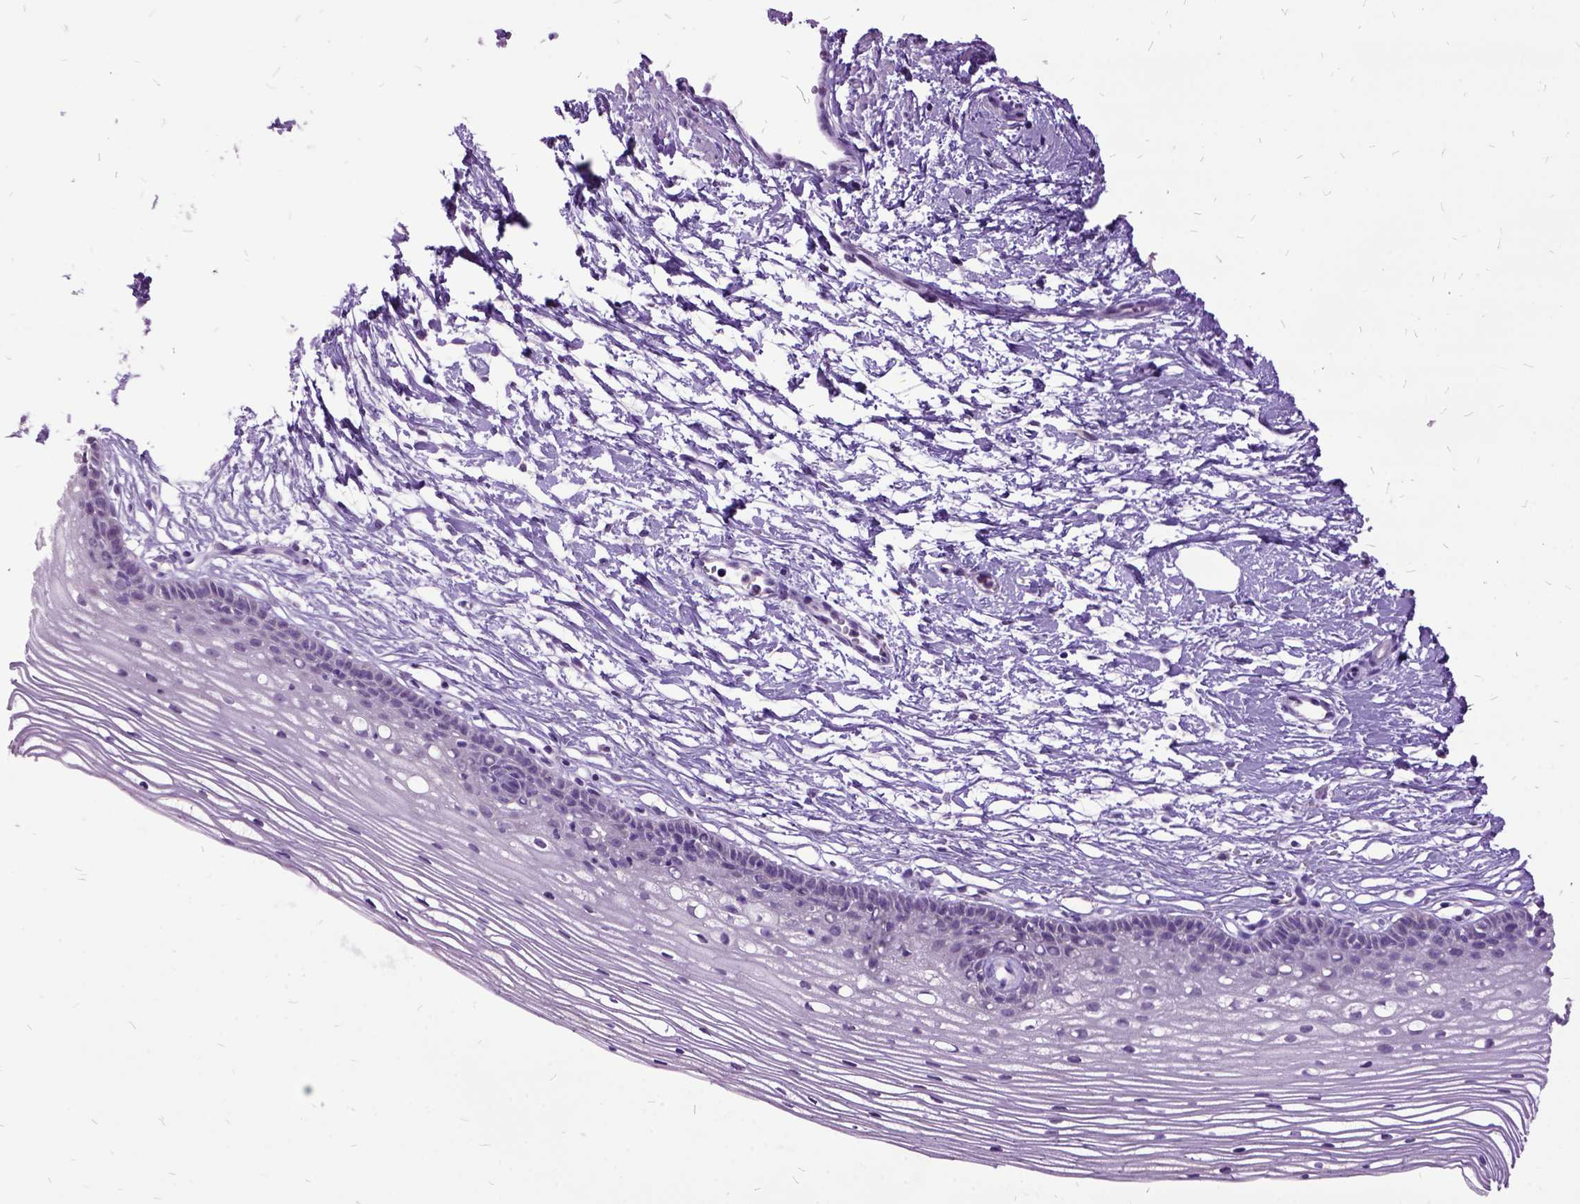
{"staining": {"intensity": "negative", "quantity": "none", "location": "none"}, "tissue": "cervix", "cell_type": "Glandular cells", "image_type": "normal", "snomed": [{"axis": "morphology", "description": "Normal tissue, NOS"}, {"axis": "topography", "description": "Cervix"}], "caption": "A high-resolution photomicrograph shows immunohistochemistry staining of normal cervix, which demonstrates no significant staining in glandular cells.", "gene": "MME", "patient": {"sex": "female", "age": 40}}